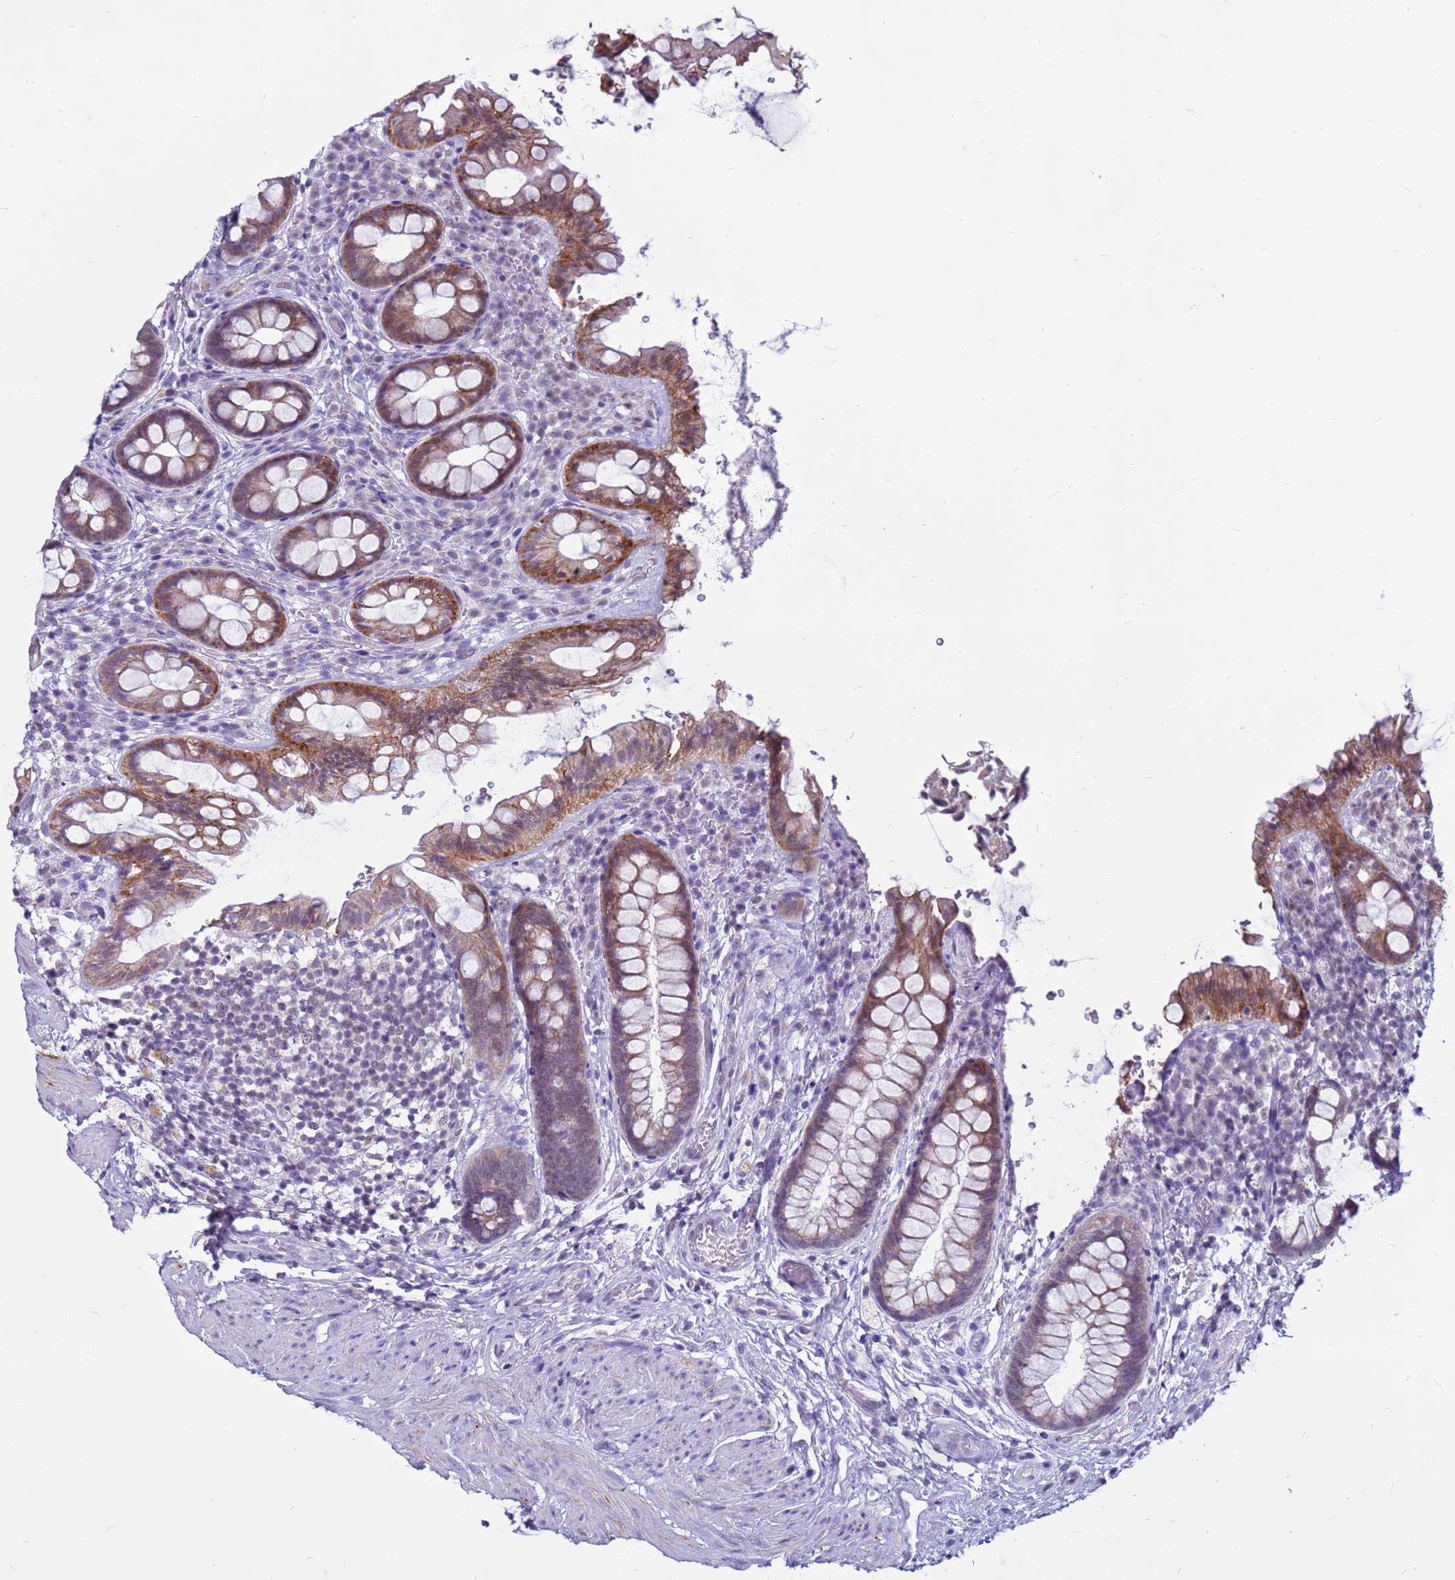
{"staining": {"intensity": "moderate", "quantity": ">75%", "location": "cytoplasmic/membranous"}, "tissue": "rectum", "cell_type": "Glandular cells", "image_type": "normal", "snomed": [{"axis": "morphology", "description": "Normal tissue, NOS"}, {"axis": "topography", "description": "Rectum"}, {"axis": "topography", "description": "Peripheral nerve tissue"}], "caption": "DAB immunohistochemical staining of unremarkable rectum exhibits moderate cytoplasmic/membranous protein positivity in about >75% of glandular cells. Using DAB (3,3'-diaminobenzidine) (brown) and hematoxylin (blue) stains, captured at high magnification using brightfield microscopy.", "gene": "CDK2AP2", "patient": {"sex": "female", "age": 69}}